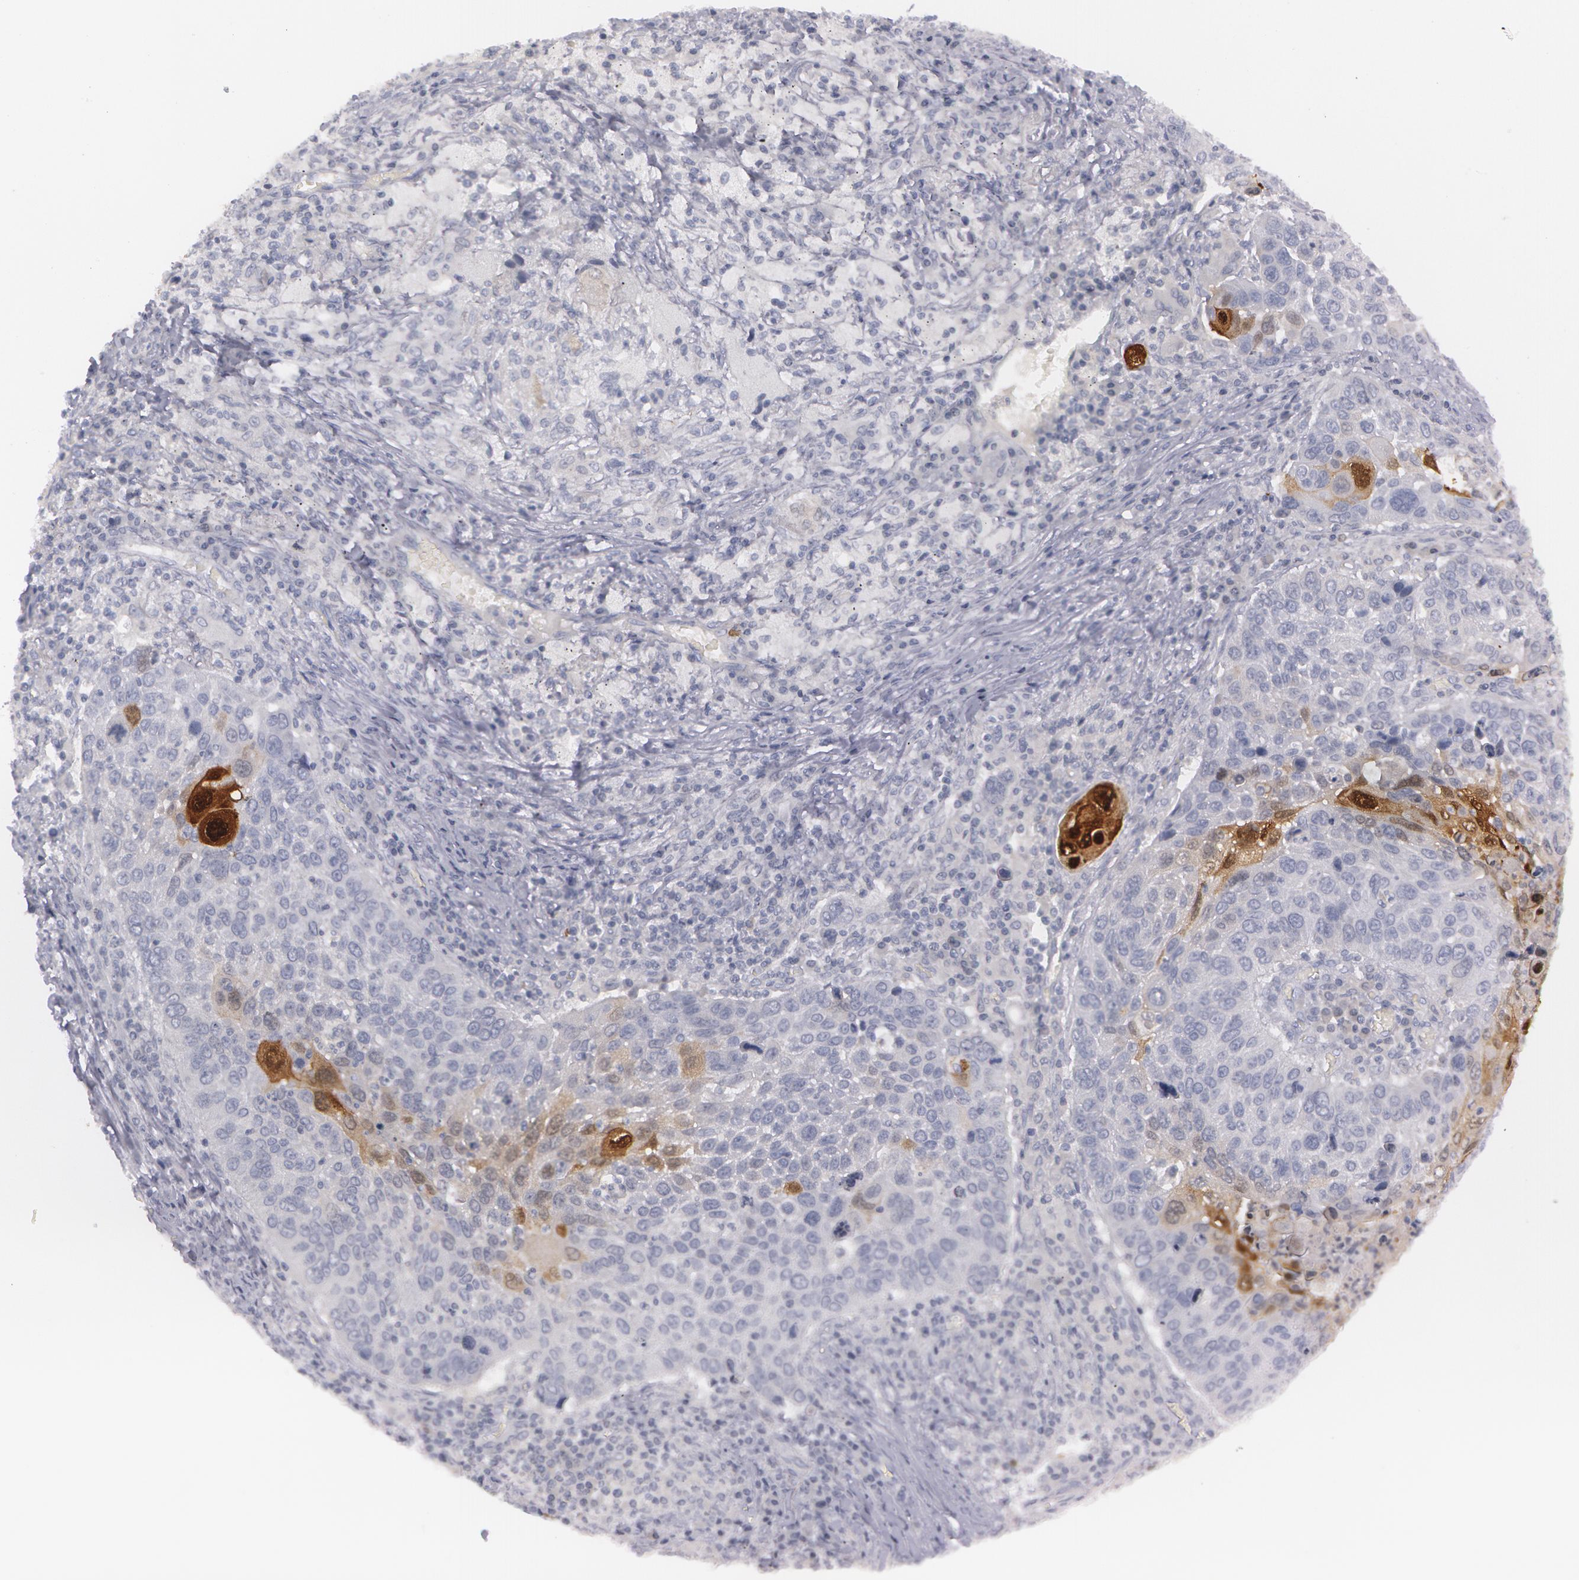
{"staining": {"intensity": "negative", "quantity": "none", "location": "none"}, "tissue": "lung cancer", "cell_type": "Tumor cells", "image_type": "cancer", "snomed": [{"axis": "morphology", "description": "Squamous cell carcinoma, NOS"}, {"axis": "topography", "description": "Lung"}], "caption": "Immunohistochemical staining of lung cancer shows no significant staining in tumor cells.", "gene": "IL1RN", "patient": {"sex": "male", "age": 68}}